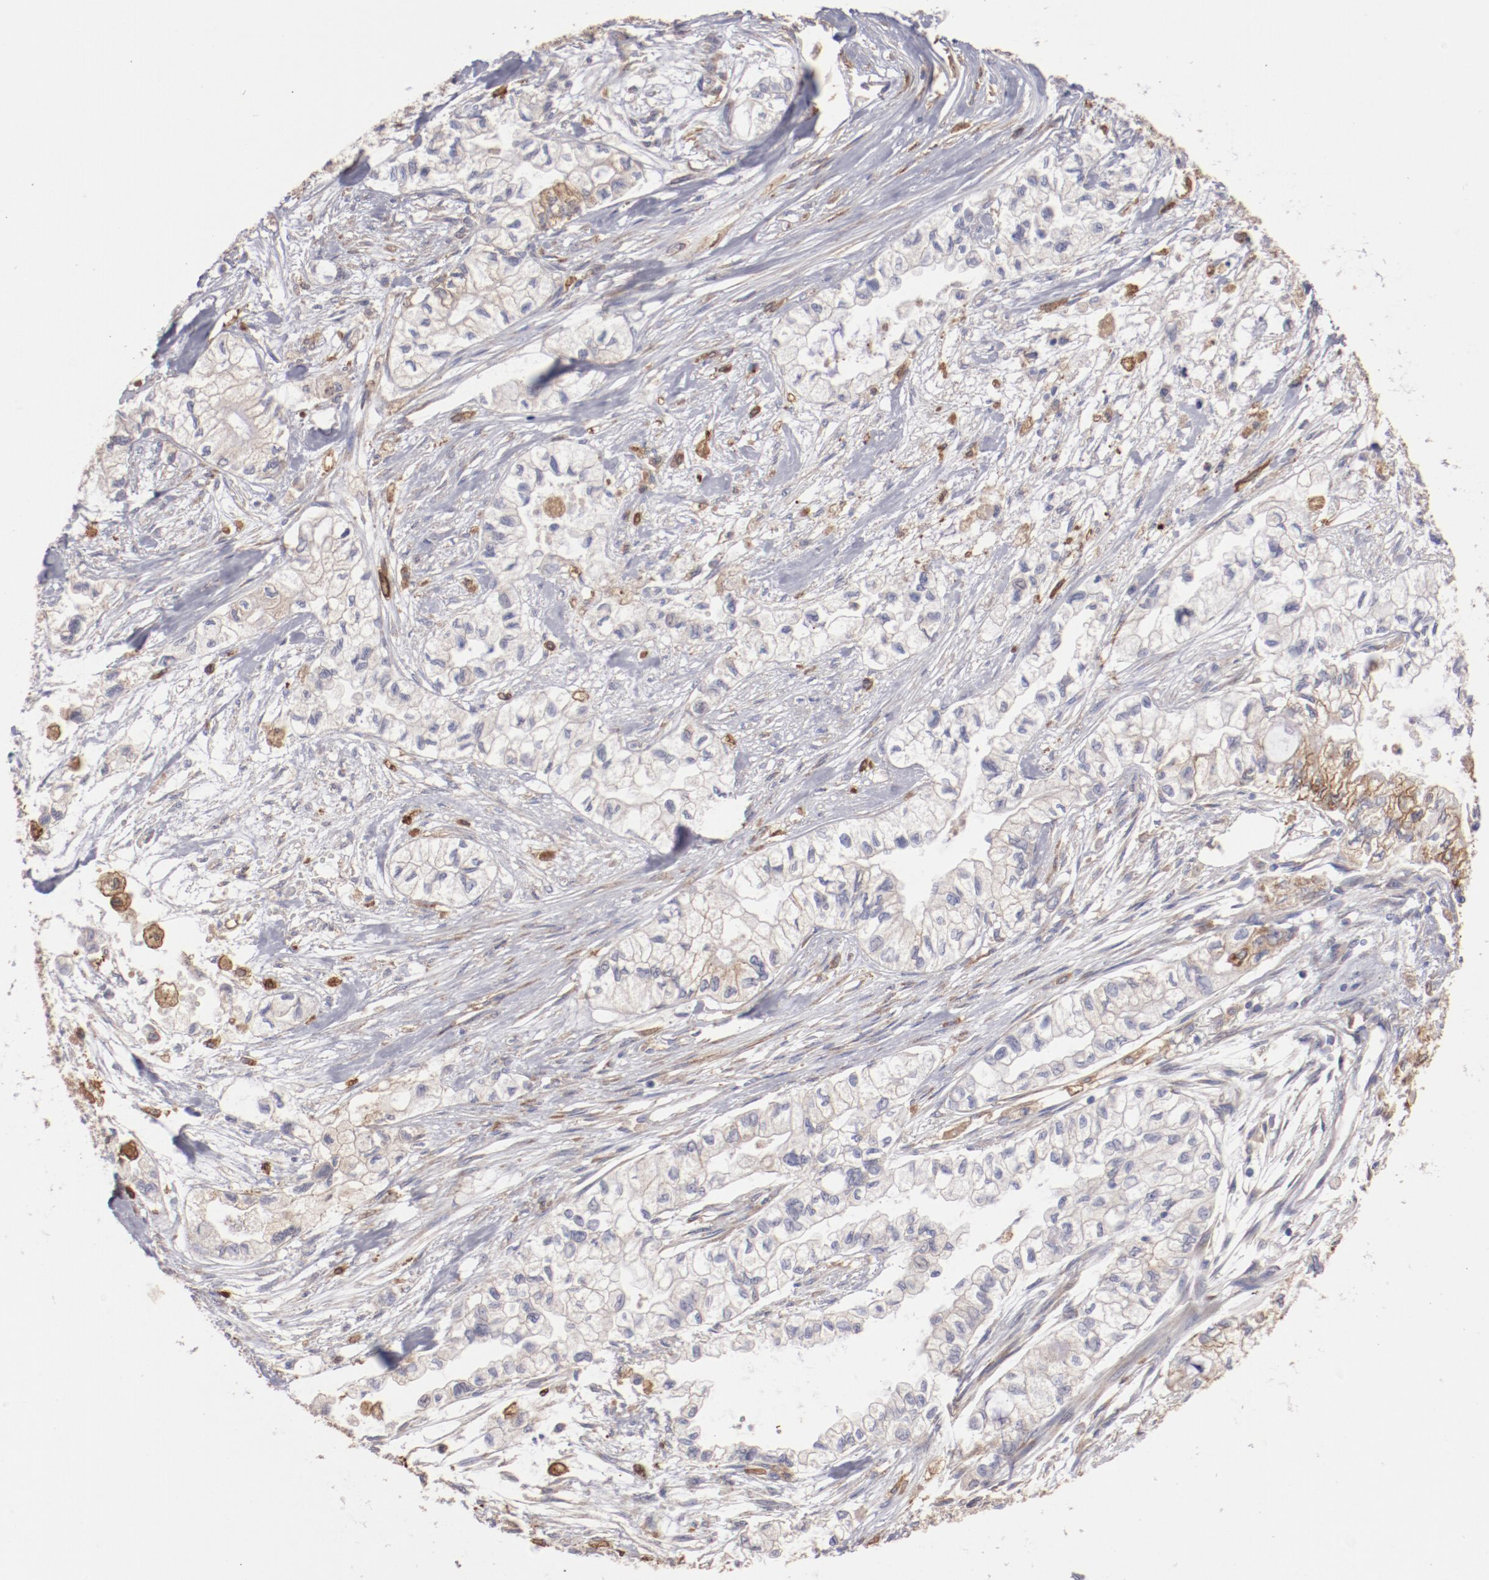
{"staining": {"intensity": "weak", "quantity": "<25%", "location": "cytoplasmic/membranous"}, "tissue": "pancreatic cancer", "cell_type": "Tumor cells", "image_type": "cancer", "snomed": [{"axis": "morphology", "description": "Adenocarcinoma, NOS"}, {"axis": "topography", "description": "Pancreas"}], "caption": "This photomicrograph is of pancreatic adenocarcinoma stained with immunohistochemistry to label a protein in brown with the nuclei are counter-stained blue. There is no expression in tumor cells. (Immunohistochemistry (ihc), brightfield microscopy, high magnification).", "gene": "ENTPD5", "patient": {"sex": "male", "age": 79}}